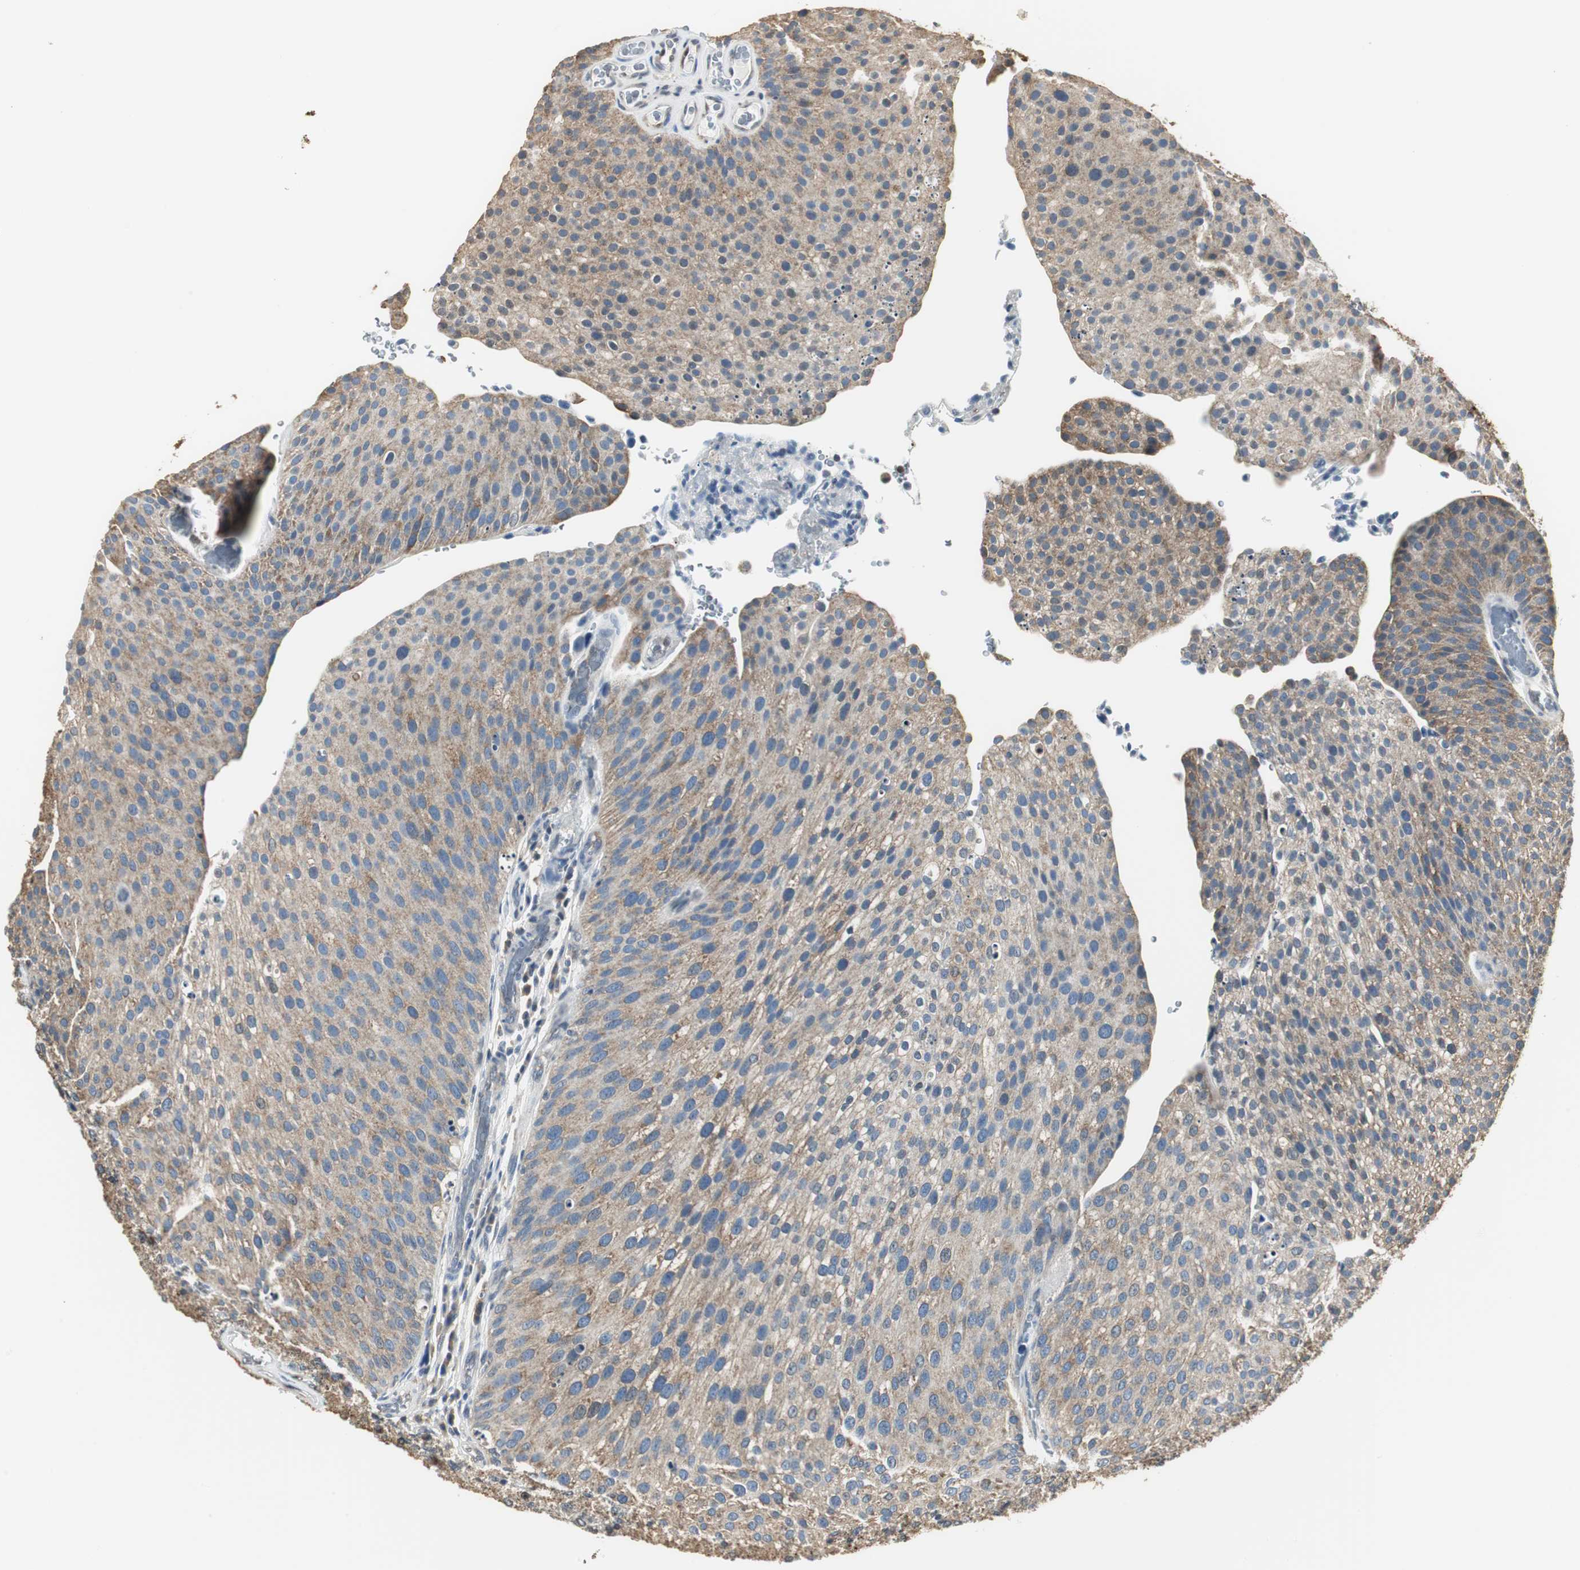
{"staining": {"intensity": "weak", "quantity": ">75%", "location": "cytoplasmic/membranous"}, "tissue": "urothelial cancer", "cell_type": "Tumor cells", "image_type": "cancer", "snomed": [{"axis": "morphology", "description": "Urothelial carcinoma, Low grade"}, {"axis": "topography", "description": "Smooth muscle"}, {"axis": "topography", "description": "Urinary bladder"}], "caption": "Tumor cells reveal low levels of weak cytoplasmic/membranous positivity in approximately >75% of cells in urothelial cancer. (Stains: DAB in brown, nuclei in blue, Microscopy: brightfield microscopy at high magnification).", "gene": "CCT5", "patient": {"sex": "male", "age": 60}}